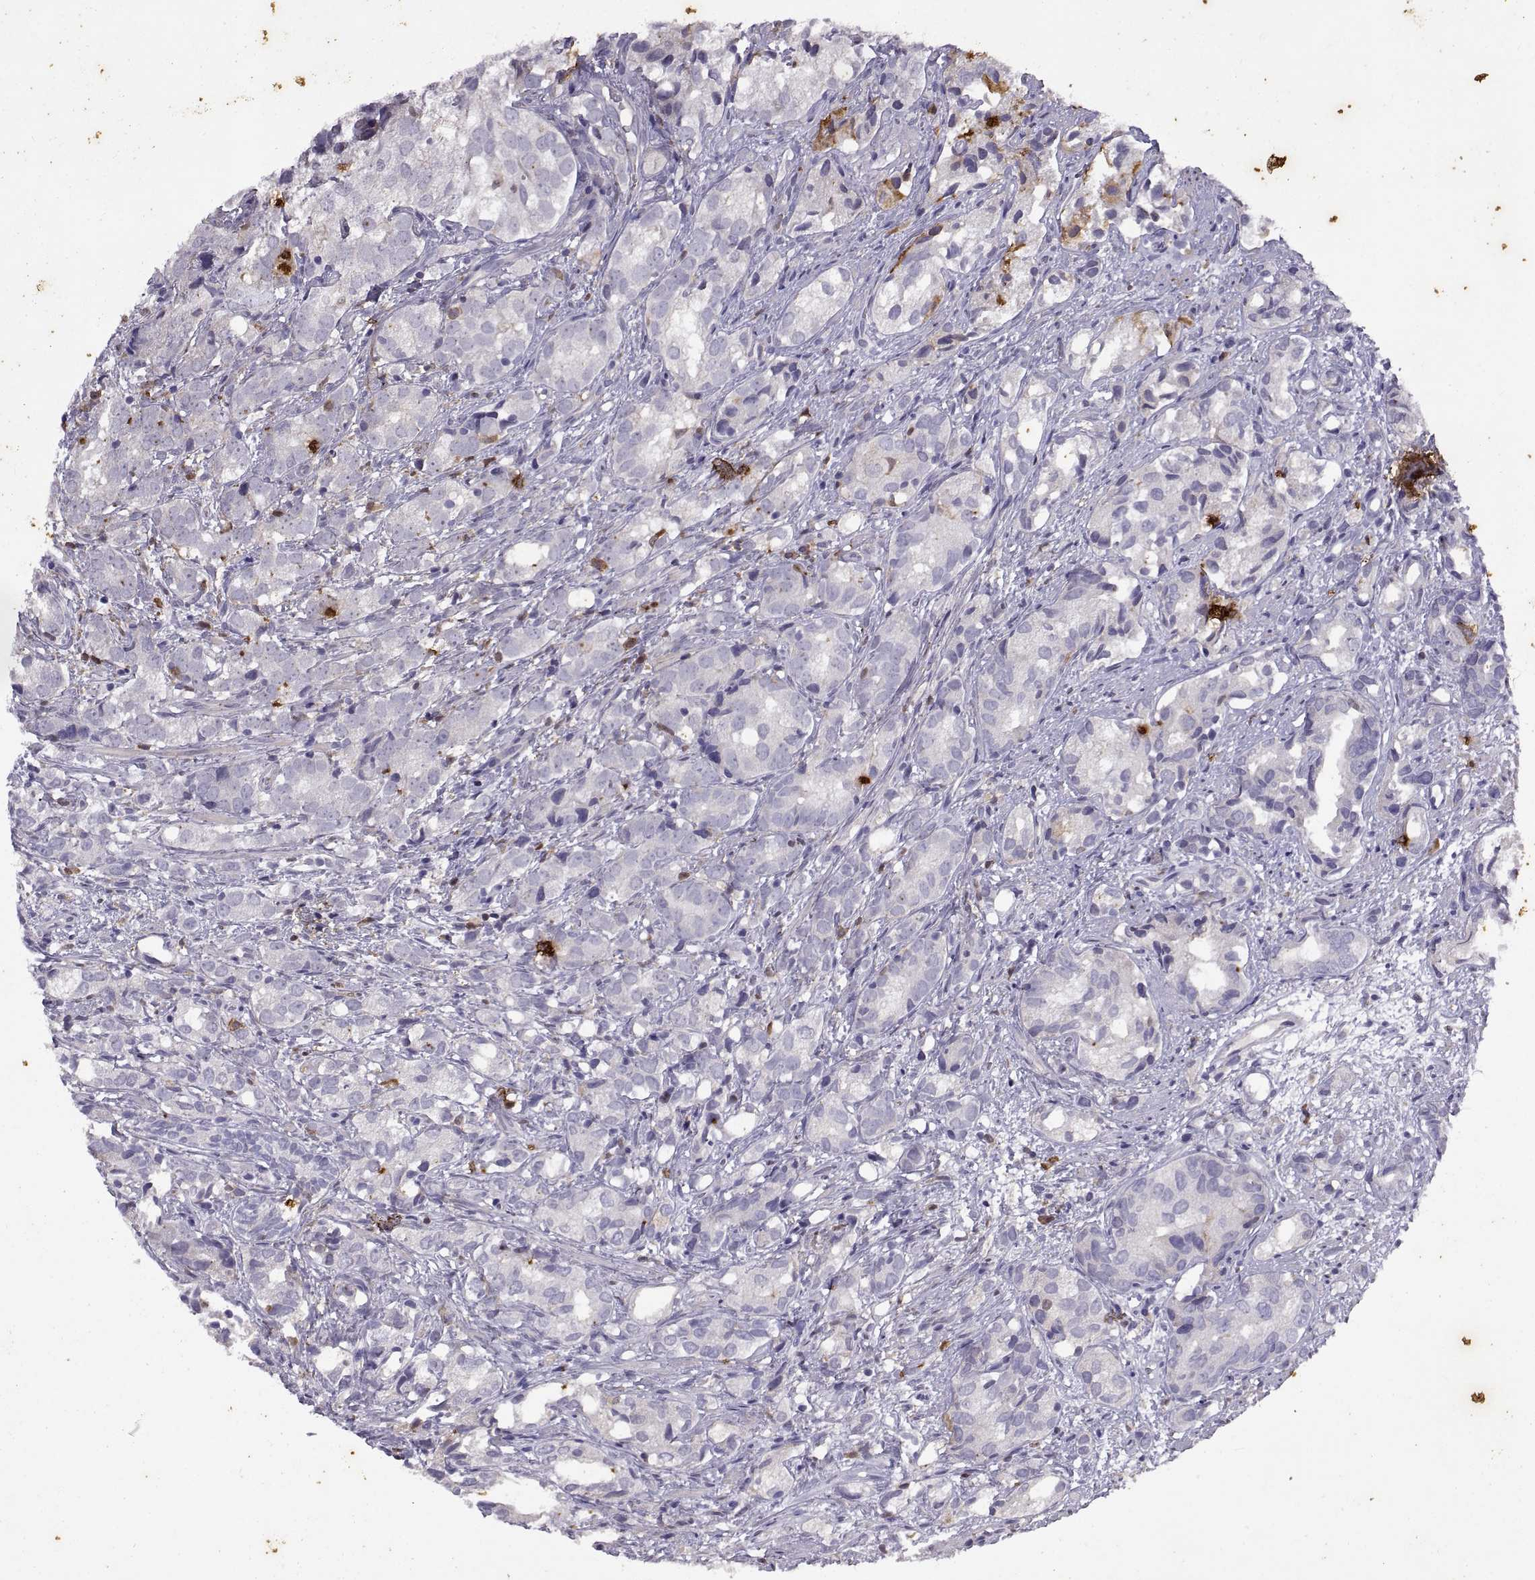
{"staining": {"intensity": "negative", "quantity": "none", "location": "none"}, "tissue": "prostate cancer", "cell_type": "Tumor cells", "image_type": "cancer", "snomed": [{"axis": "morphology", "description": "Adenocarcinoma, High grade"}, {"axis": "topography", "description": "Prostate"}], "caption": "This is a histopathology image of immunohistochemistry (IHC) staining of adenocarcinoma (high-grade) (prostate), which shows no positivity in tumor cells.", "gene": "DOK3", "patient": {"sex": "male", "age": 82}}